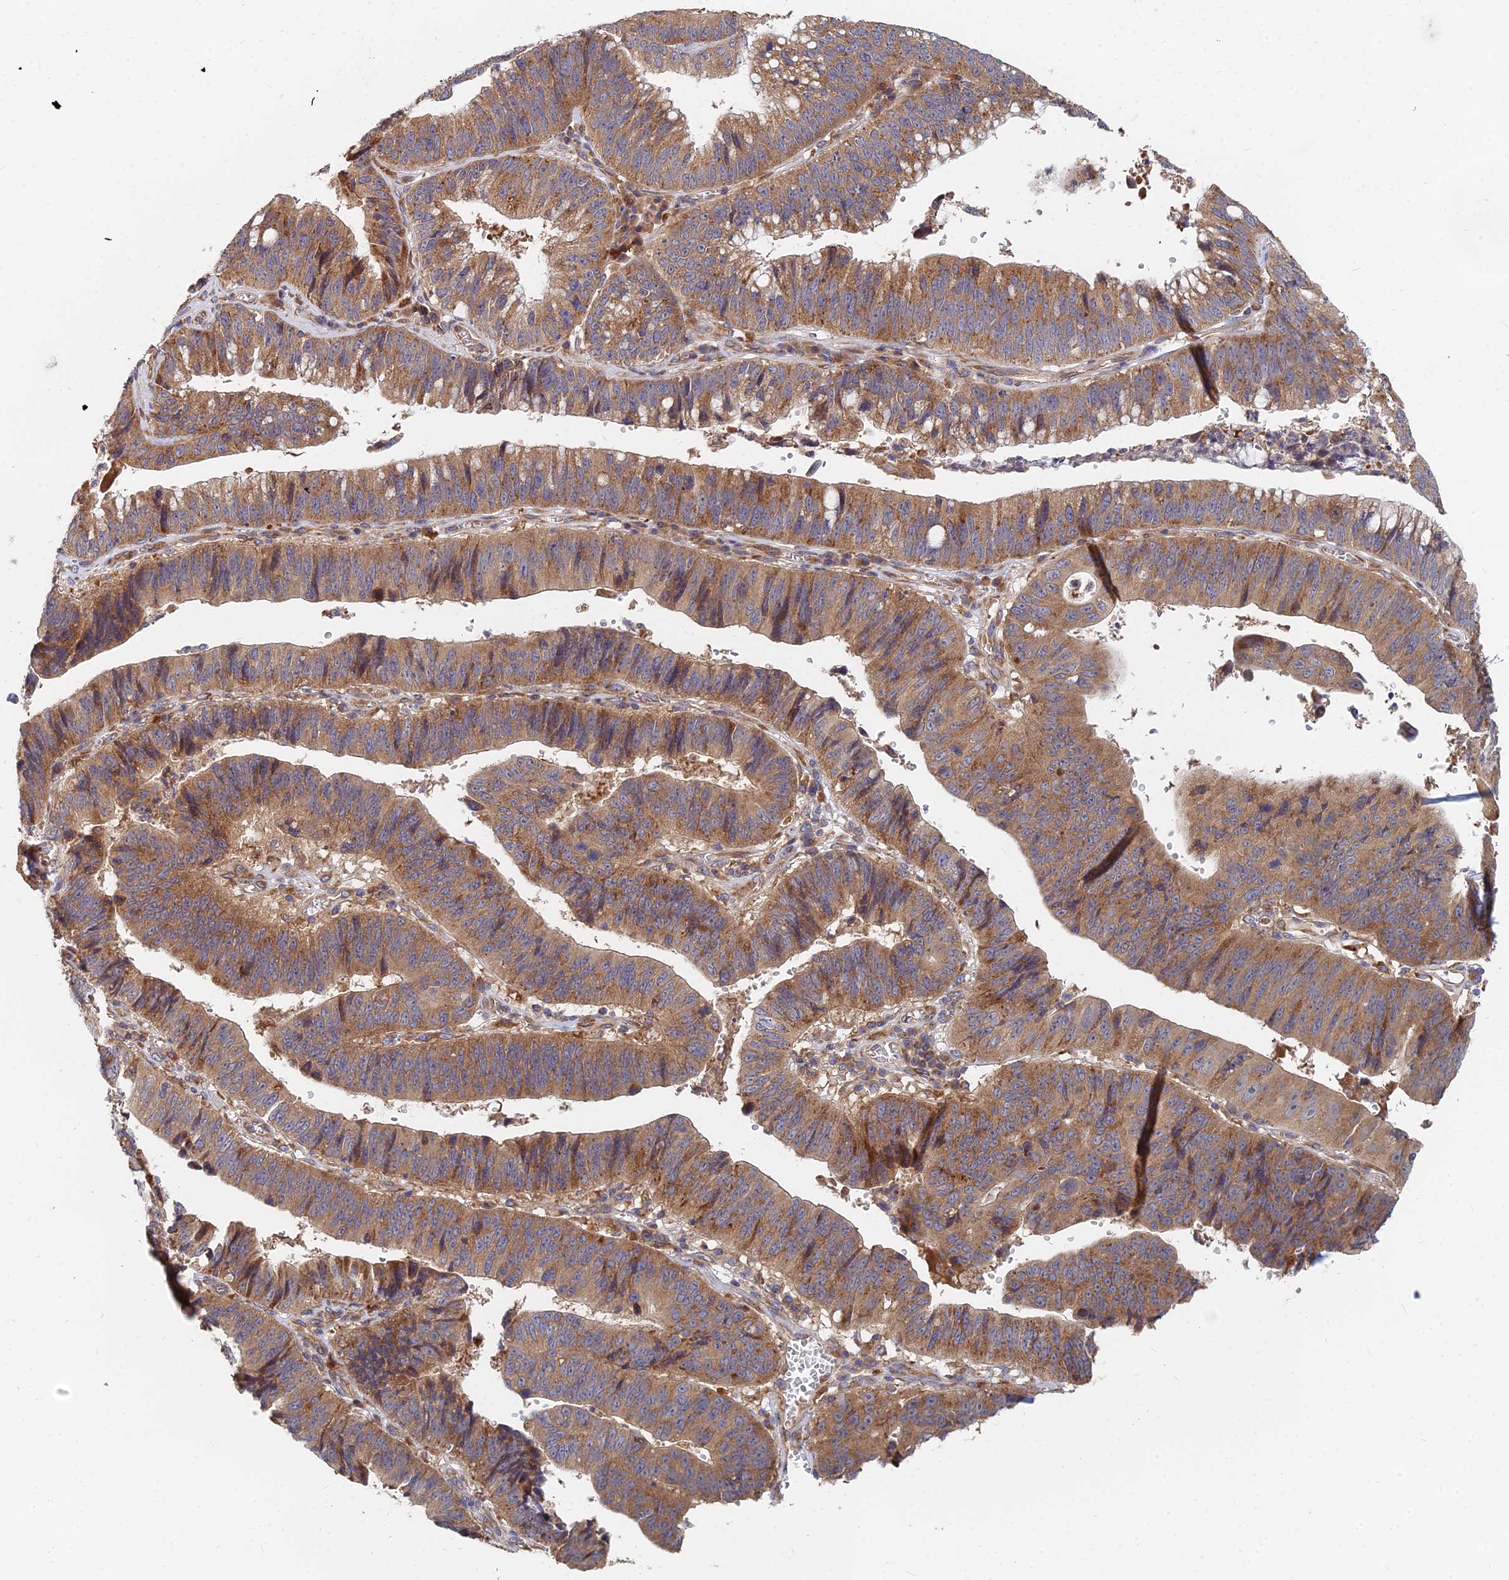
{"staining": {"intensity": "moderate", "quantity": ">75%", "location": "cytoplasmic/membranous"}, "tissue": "stomach cancer", "cell_type": "Tumor cells", "image_type": "cancer", "snomed": [{"axis": "morphology", "description": "Adenocarcinoma, NOS"}, {"axis": "topography", "description": "Stomach"}], "caption": "High-magnification brightfield microscopy of stomach cancer stained with DAB (brown) and counterstained with hematoxylin (blue). tumor cells exhibit moderate cytoplasmic/membranous staining is identified in about>75% of cells. Immunohistochemistry stains the protein in brown and the nuclei are stained blue.", "gene": "CCZ1", "patient": {"sex": "male", "age": 59}}